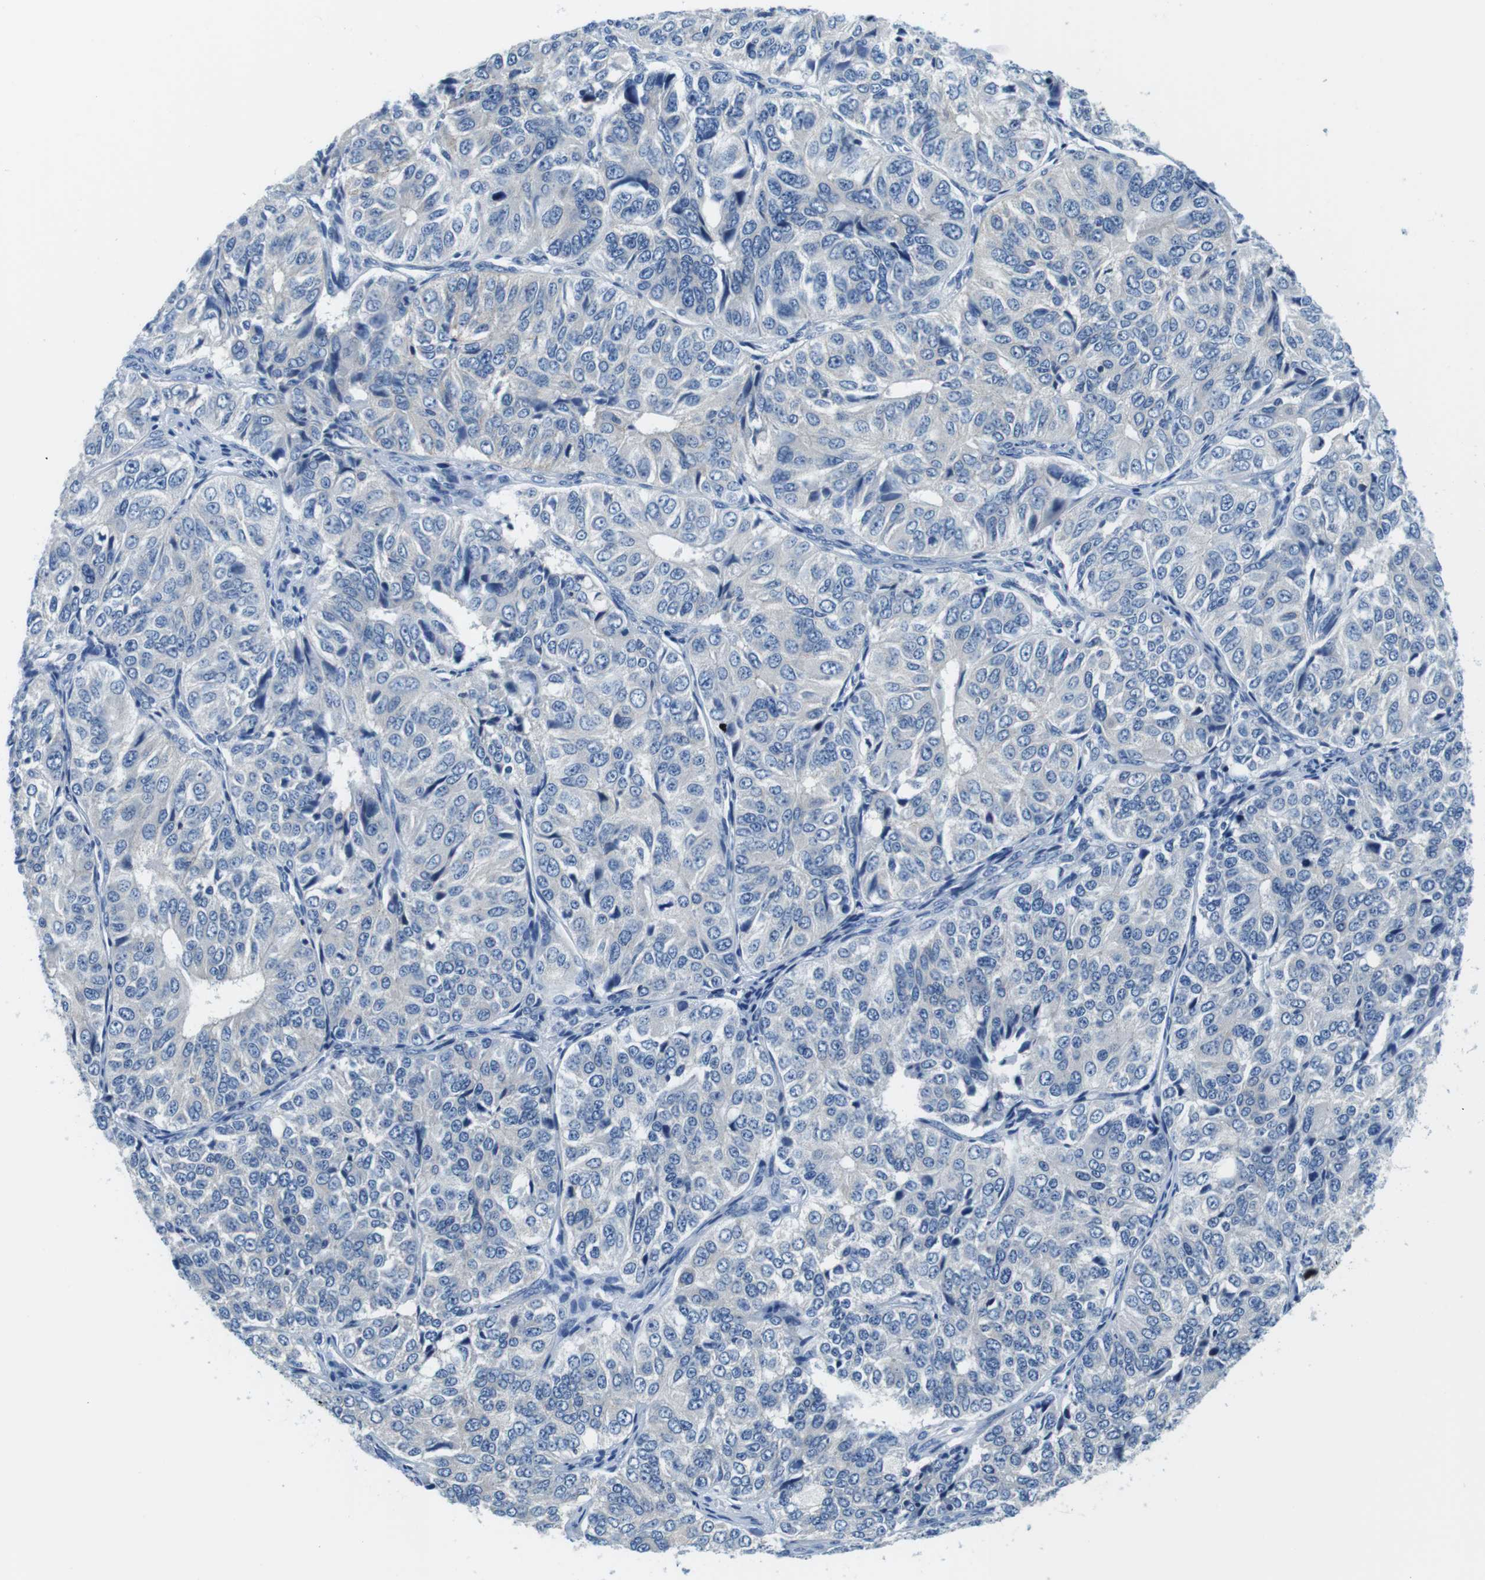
{"staining": {"intensity": "negative", "quantity": "none", "location": "none"}, "tissue": "ovarian cancer", "cell_type": "Tumor cells", "image_type": "cancer", "snomed": [{"axis": "morphology", "description": "Carcinoma, endometroid"}, {"axis": "topography", "description": "Ovary"}], "caption": "Tumor cells show no significant positivity in endometroid carcinoma (ovarian).", "gene": "DENND4C", "patient": {"sex": "female", "age": 51}}